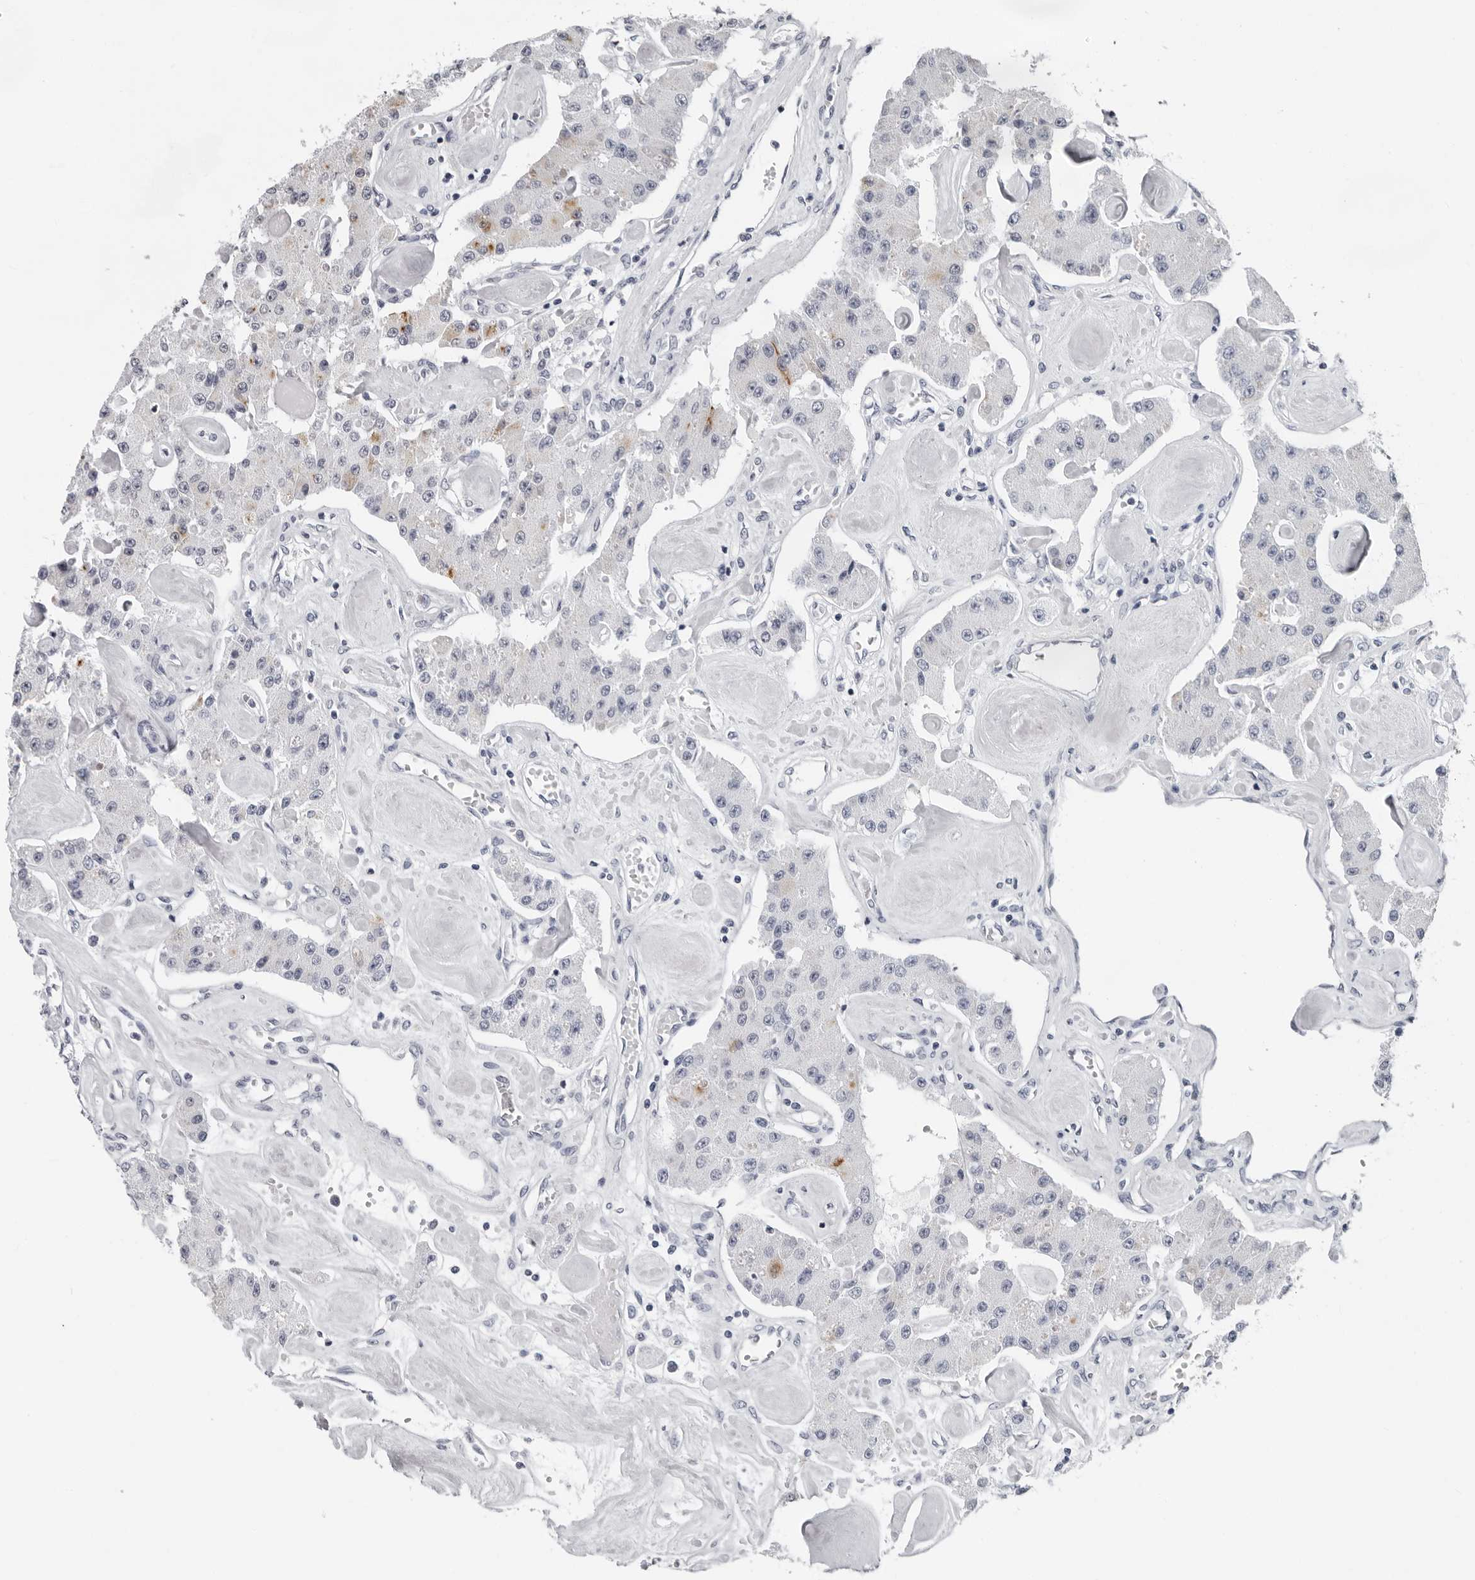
{"staining": {"intensity": "moderate", "quantity": "<25%", "location": "cytoplasmic/membranous"}, "tissue": "carcinoid", "cell_type": "Tumor cells", "image_type": "cancer", "snomed": [{"axis": "morphology", "description": "Carcinoid, malignant, NOS"}, {"axis": "topography", "description": "Pancreas"}], "caption": "Carcinoid stained for a protein (brown) reveals moderate cytoplasmic/membranous positive positivity in about <25% of tumor cells.", "gene": "CCDC28B", "patient": {"sex": "male", "age": 41}}